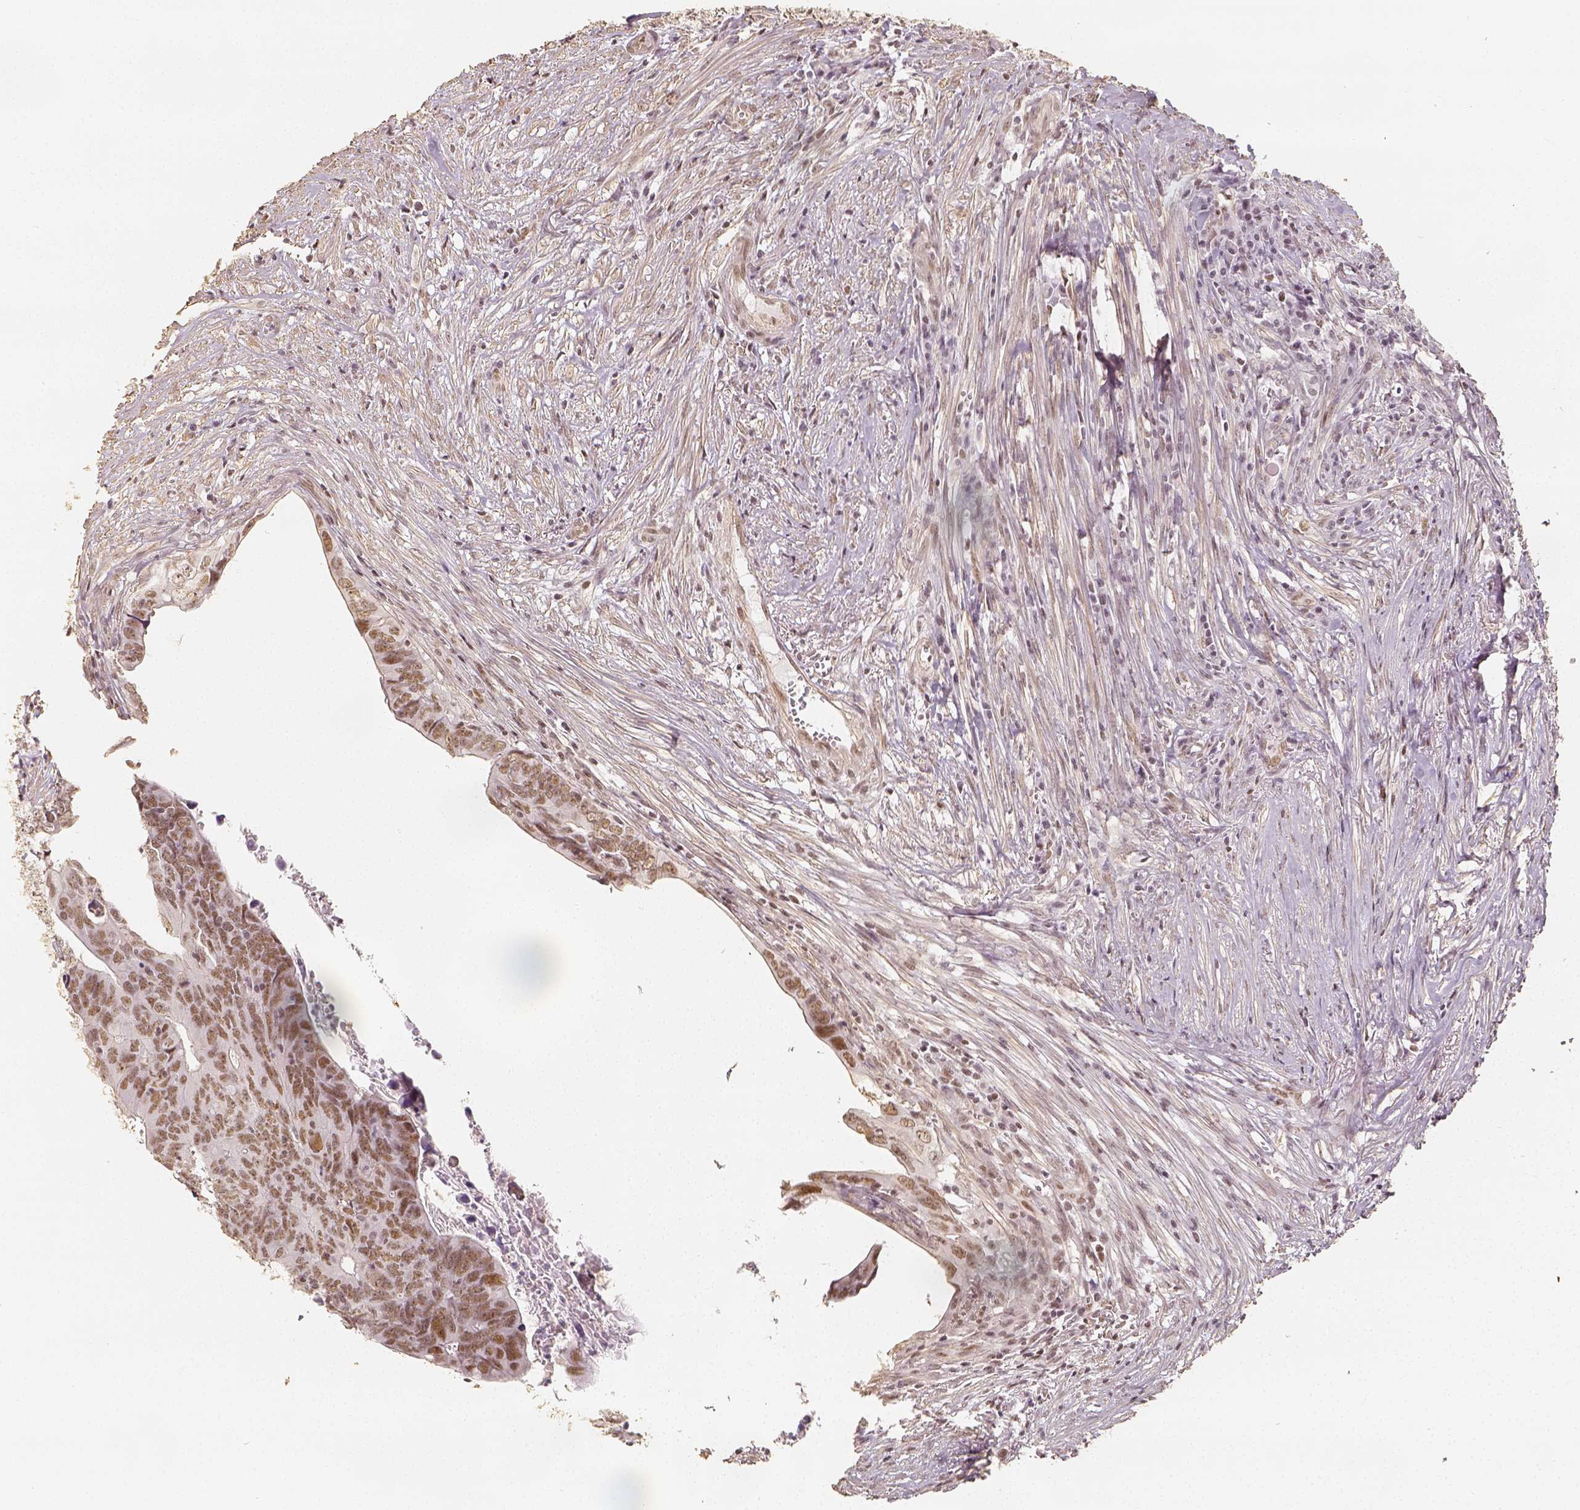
{"staining": {"intensity": "moderate", "quantity": ">75%", "location": "nuclear"}, "tissue": "colorectal cancer", "cell_type": "Tumor cells", "image_type": "cancer", "snomed": [{"axis": "morphology", "description": "Adenocarcinoma, NOS"}, {"axis": "topography", "description": "Colon"}], "caption": "IHC of colorectal cancer demonstrates medium levels of moderate nuclear positivity in about >75% of tumor cells. The staining was performed using DAB to visualize the protein expression in brown, while the nuclei were stained in blue with hematoxylin (Magnification: 20x).", "gene": "HDAC1", "patient": {"sex": "female", "age": 82}}